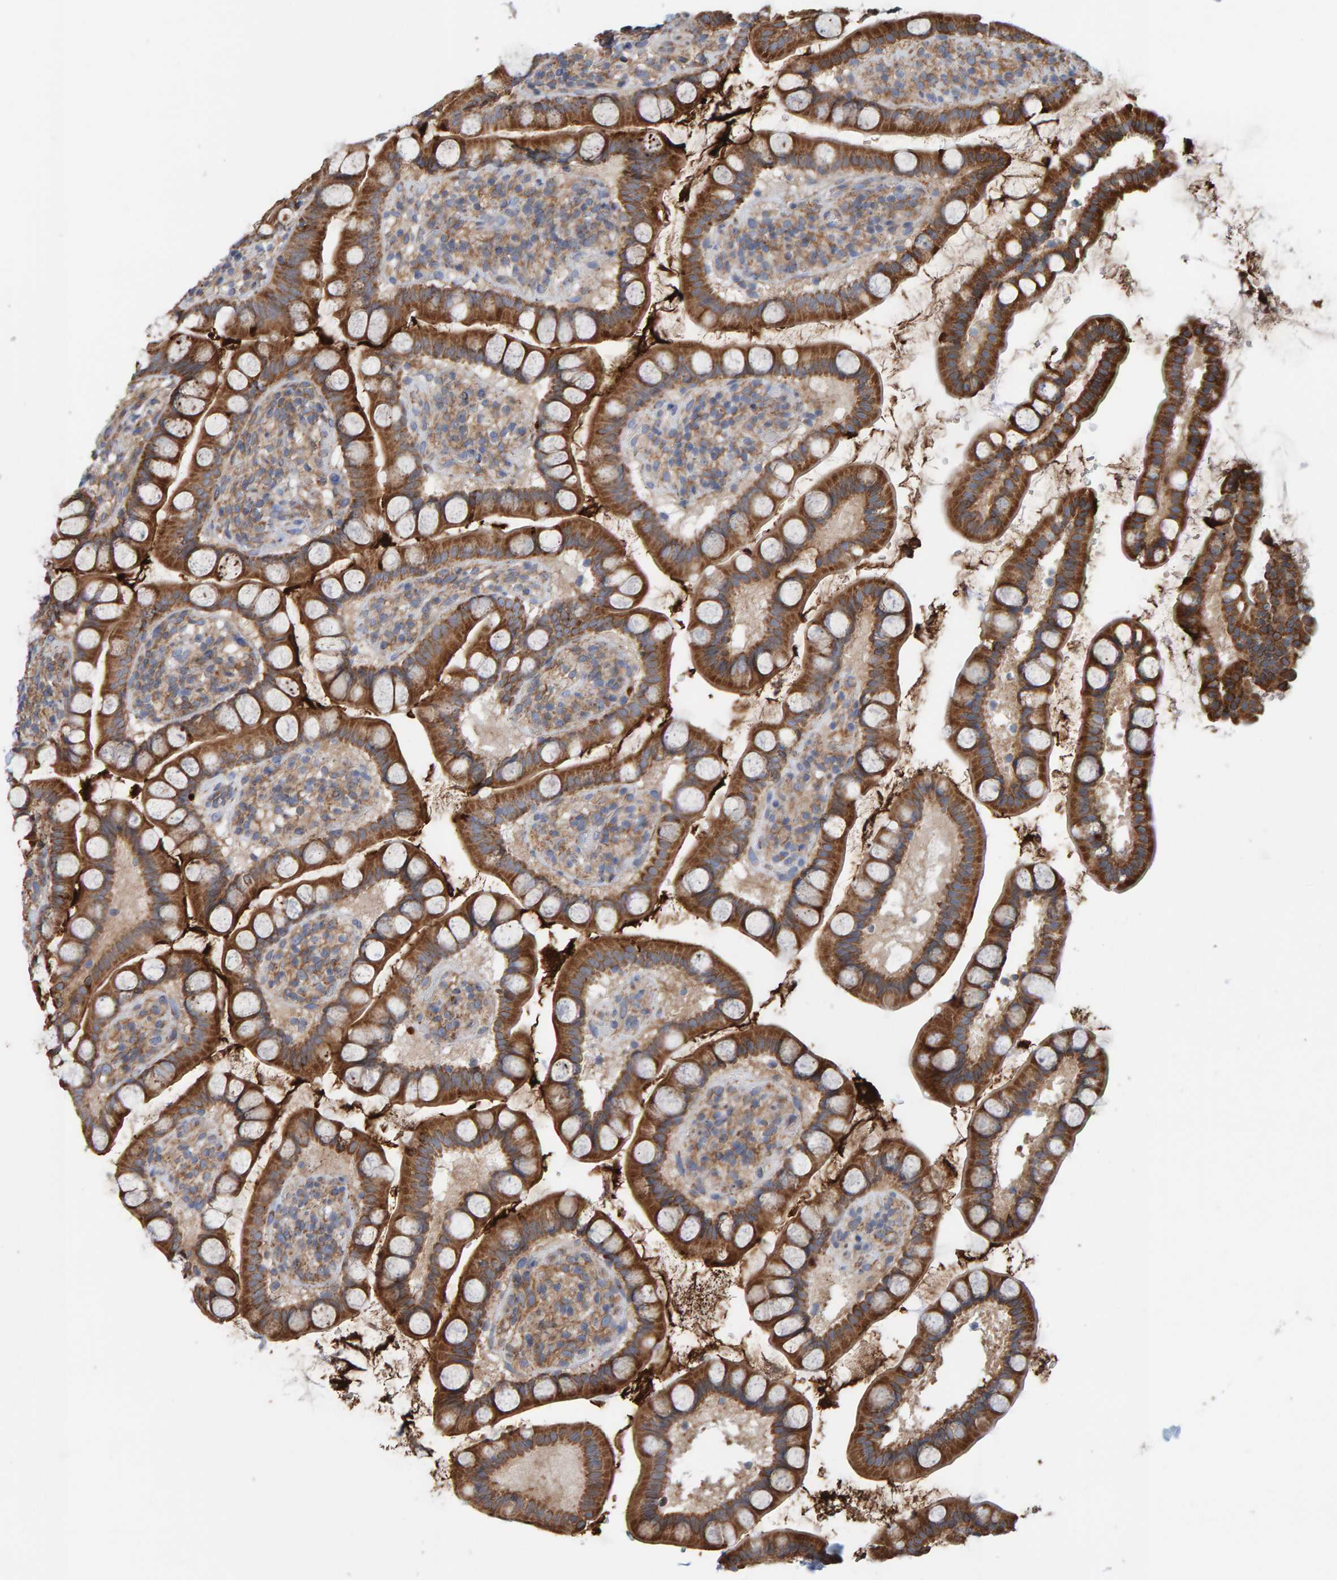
{"staining": {"intensity": "strong", "quantity": ">75%", "location": "cytoplasmic/membranous"}, "tissue": "small intestine", "cell_type": "Glandular cells", "image_type": "normal", "snomed": [{"axis": "morphology", "description": "Normal tissue, NOS"}, {"axis": "topography", "description": "Small intestine"}], "caption": "Small intestine stained with IHC demonstrates strong cytoplasmic/membranous staining in approximately >75% of glandular cells.", "gene": "MRPL45", "patient": {"sex": "female", "age": 84}}